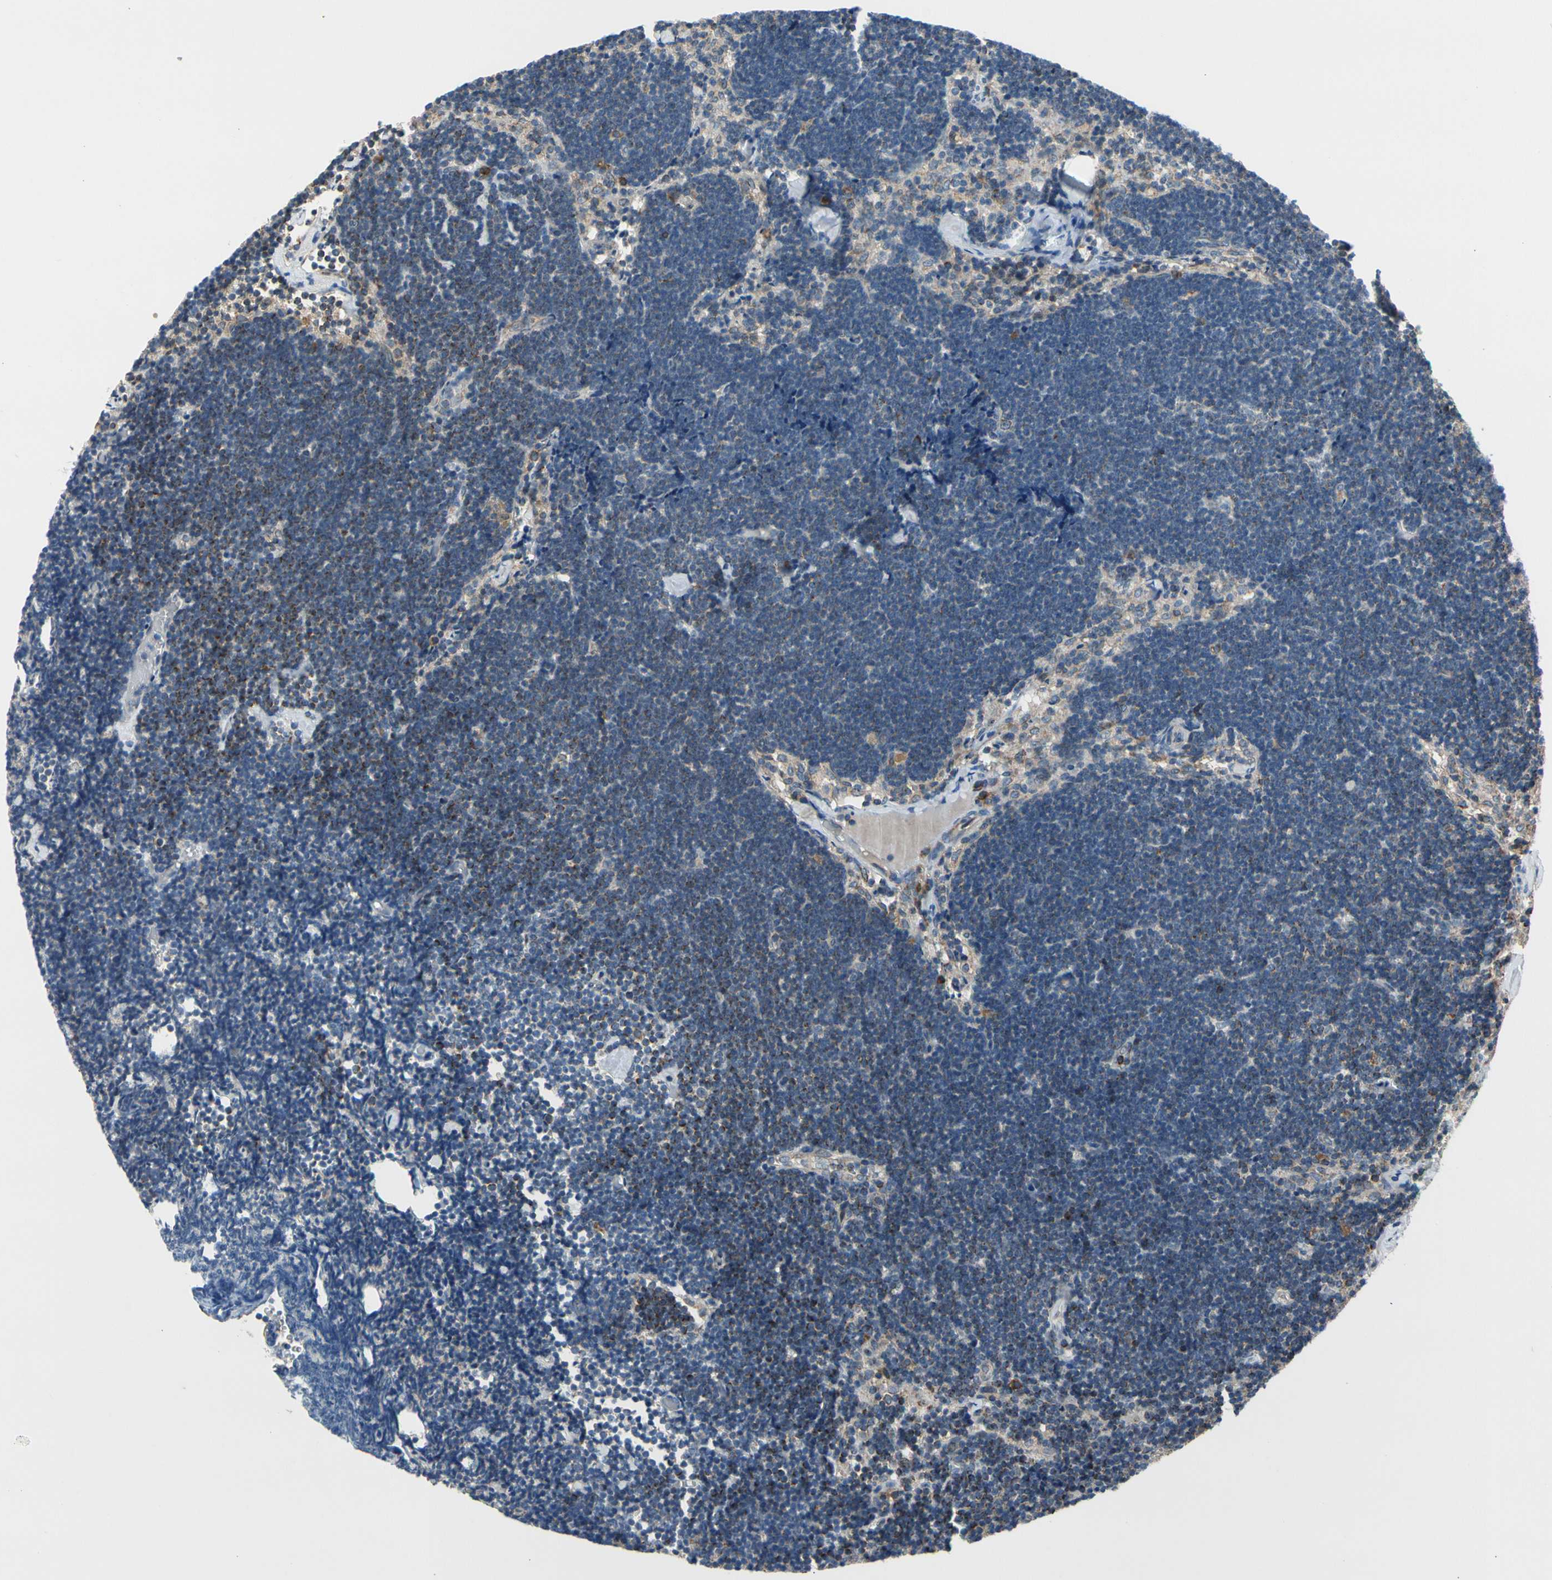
{"staining": {"intensity": "moderate", "quantity": "25%-75%", "location": "cytoplasmic/membranous,nuclear"}, "tissue": "lymph node", "cell_type": "Non-germinal center cells", "image_type": "normal", "snomed": [{"axis": "morphology", "description": "Normal tissue, NOS"}, {"axis": "topography", "description": "Lymph node"}], "caption": "IHC image of unremarkable lymph node stained for a protein (brown), which exhibits medium levels of moderate cytoplasmic/membranous,nuclear staining in about 25%-75% of non-germinal center cells.", "gene": "NPHP3", "patient": {"sex": "male", "age": 63}}